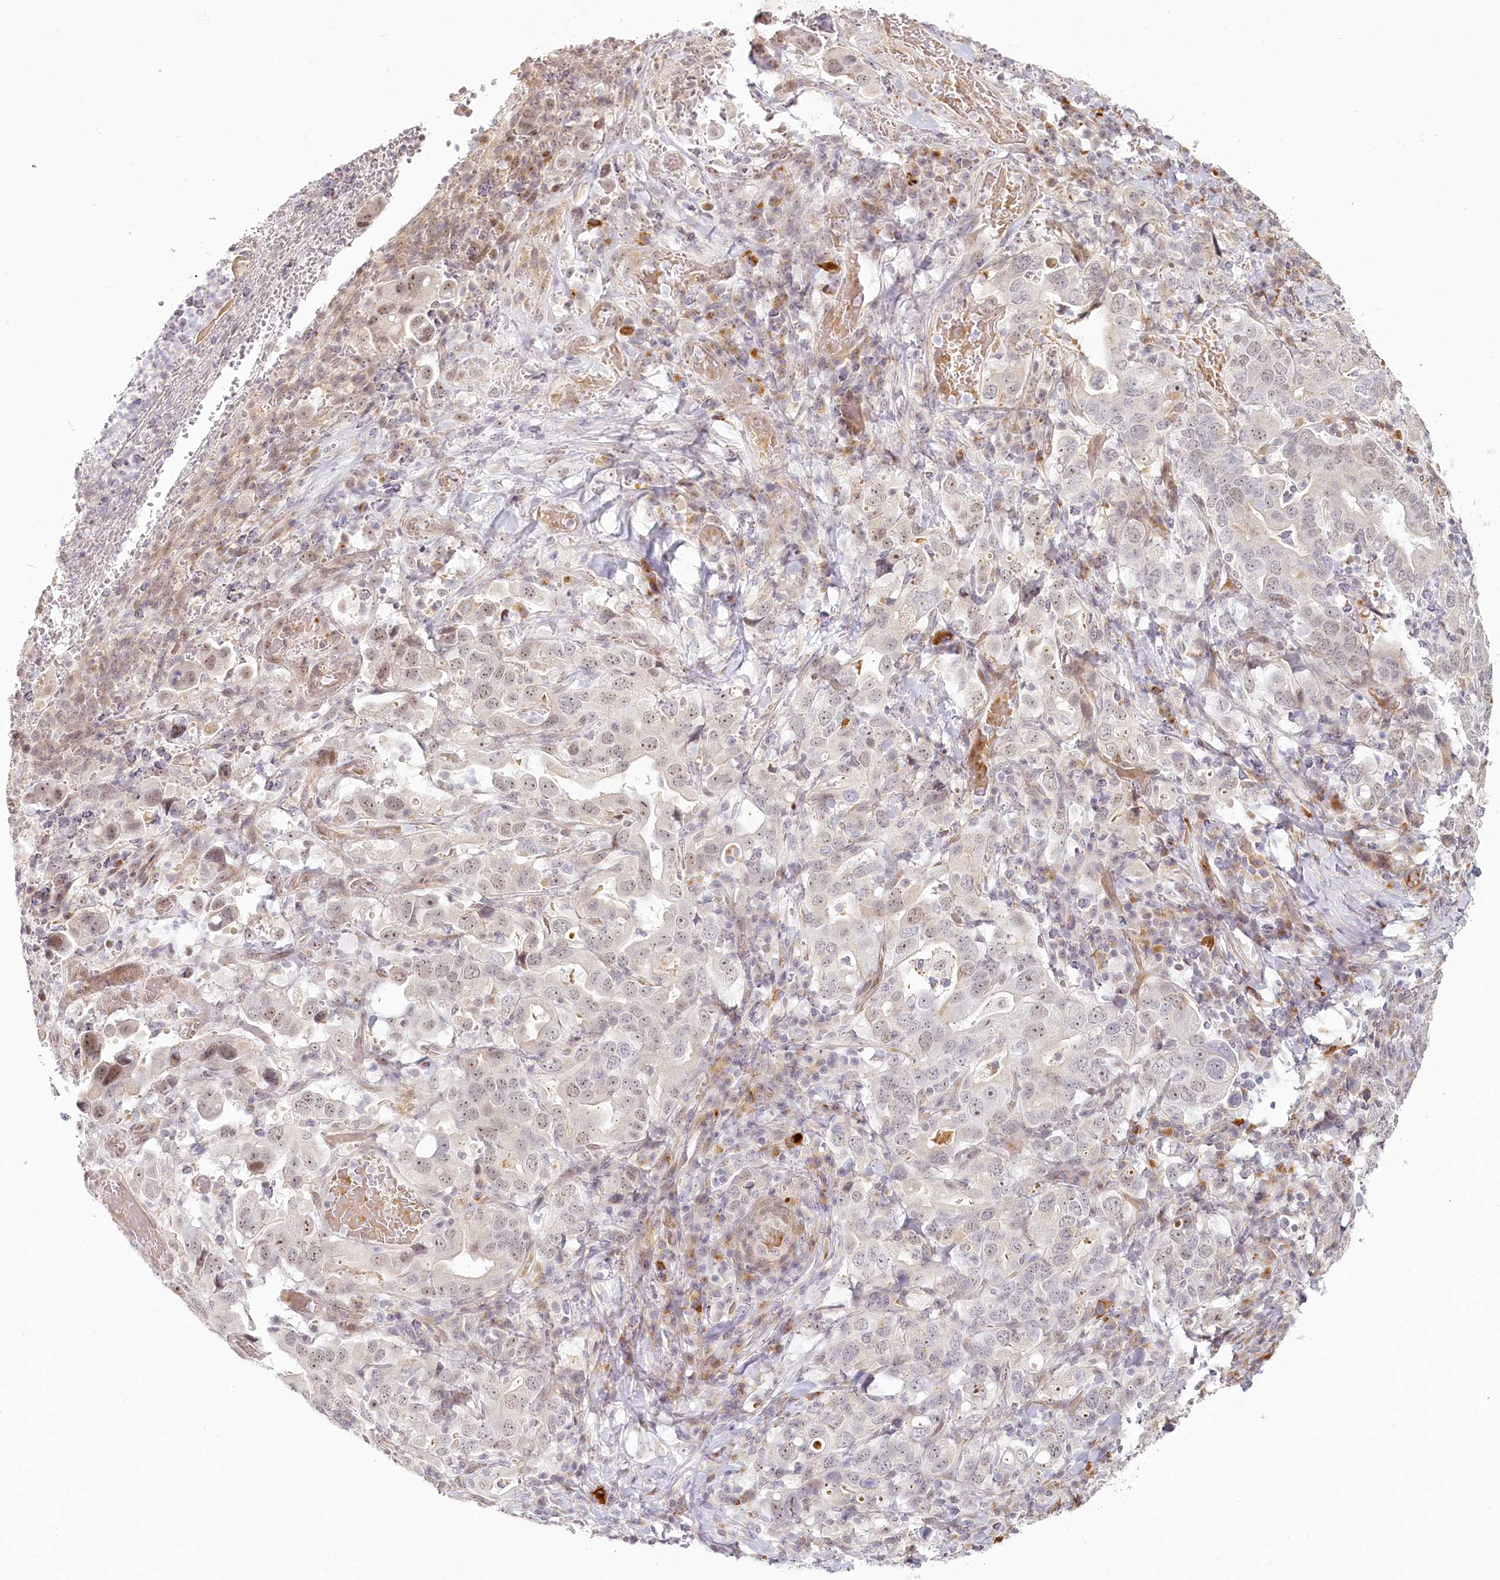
{"staining": {"intensity": "weak", "quantity": "<25%", "location": "nuclear"}, "tissue": "stomach cancer", "cell_type": "Tumor cells", "image_type": "cancer", "snomed": [{"axis": "morphology", "description": "Adenocarcinoma, NOS"}, {"axis": "topography", "description": "Stomach, upper"}], "caption": "There is no significant expression in tumor cells of stomach cancer.", "gene": "EXOSC7", "patient": {"sex": "male", "age": 62}}